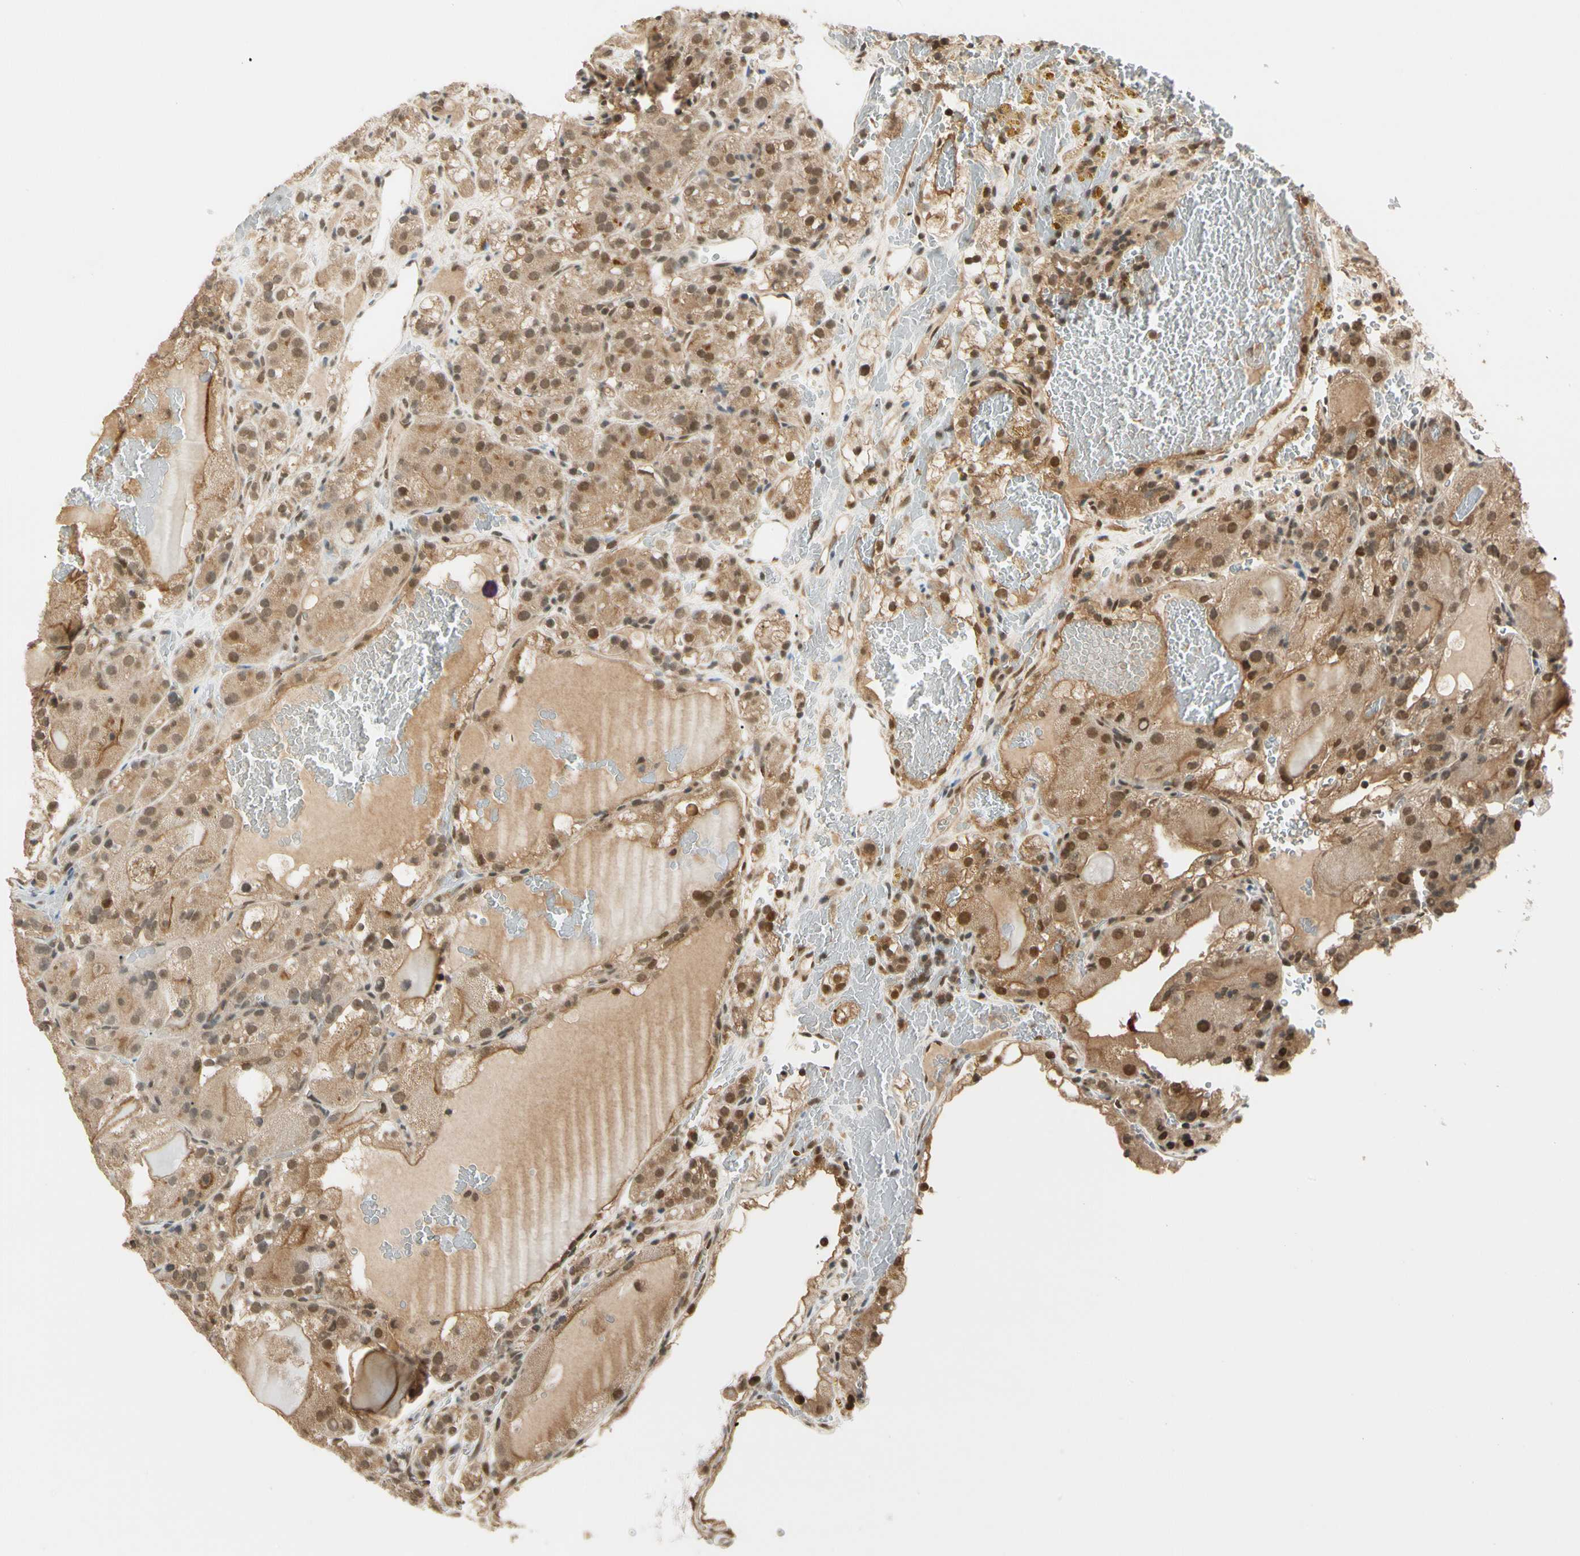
{"staining": {"intensity": "moderate", "quantity": ">75%", "location": "cytoplasmic/membranous,nuclear"}, "tissue": "renal cancer", "cell_type": "Tumor cells", "image_type": "cancer", "snomed": [{"axis": "morphology", "description": "Normal tissue, NOS"}, {"axis": "morphology", "description": "Adenocarcinoma, NOS"}, {"axis": "topography", "description": "Kidney"}], "caption": "Immunohistochemical staining of renal cancer (adenocarcinoma) shows medium levels of moderate cytoplasmic/membranous and nuclear protein staining in approximately >75% of tumor cells.", "gene": "ZSCAN12", "patient": {"sex": "male", "age": 61}}